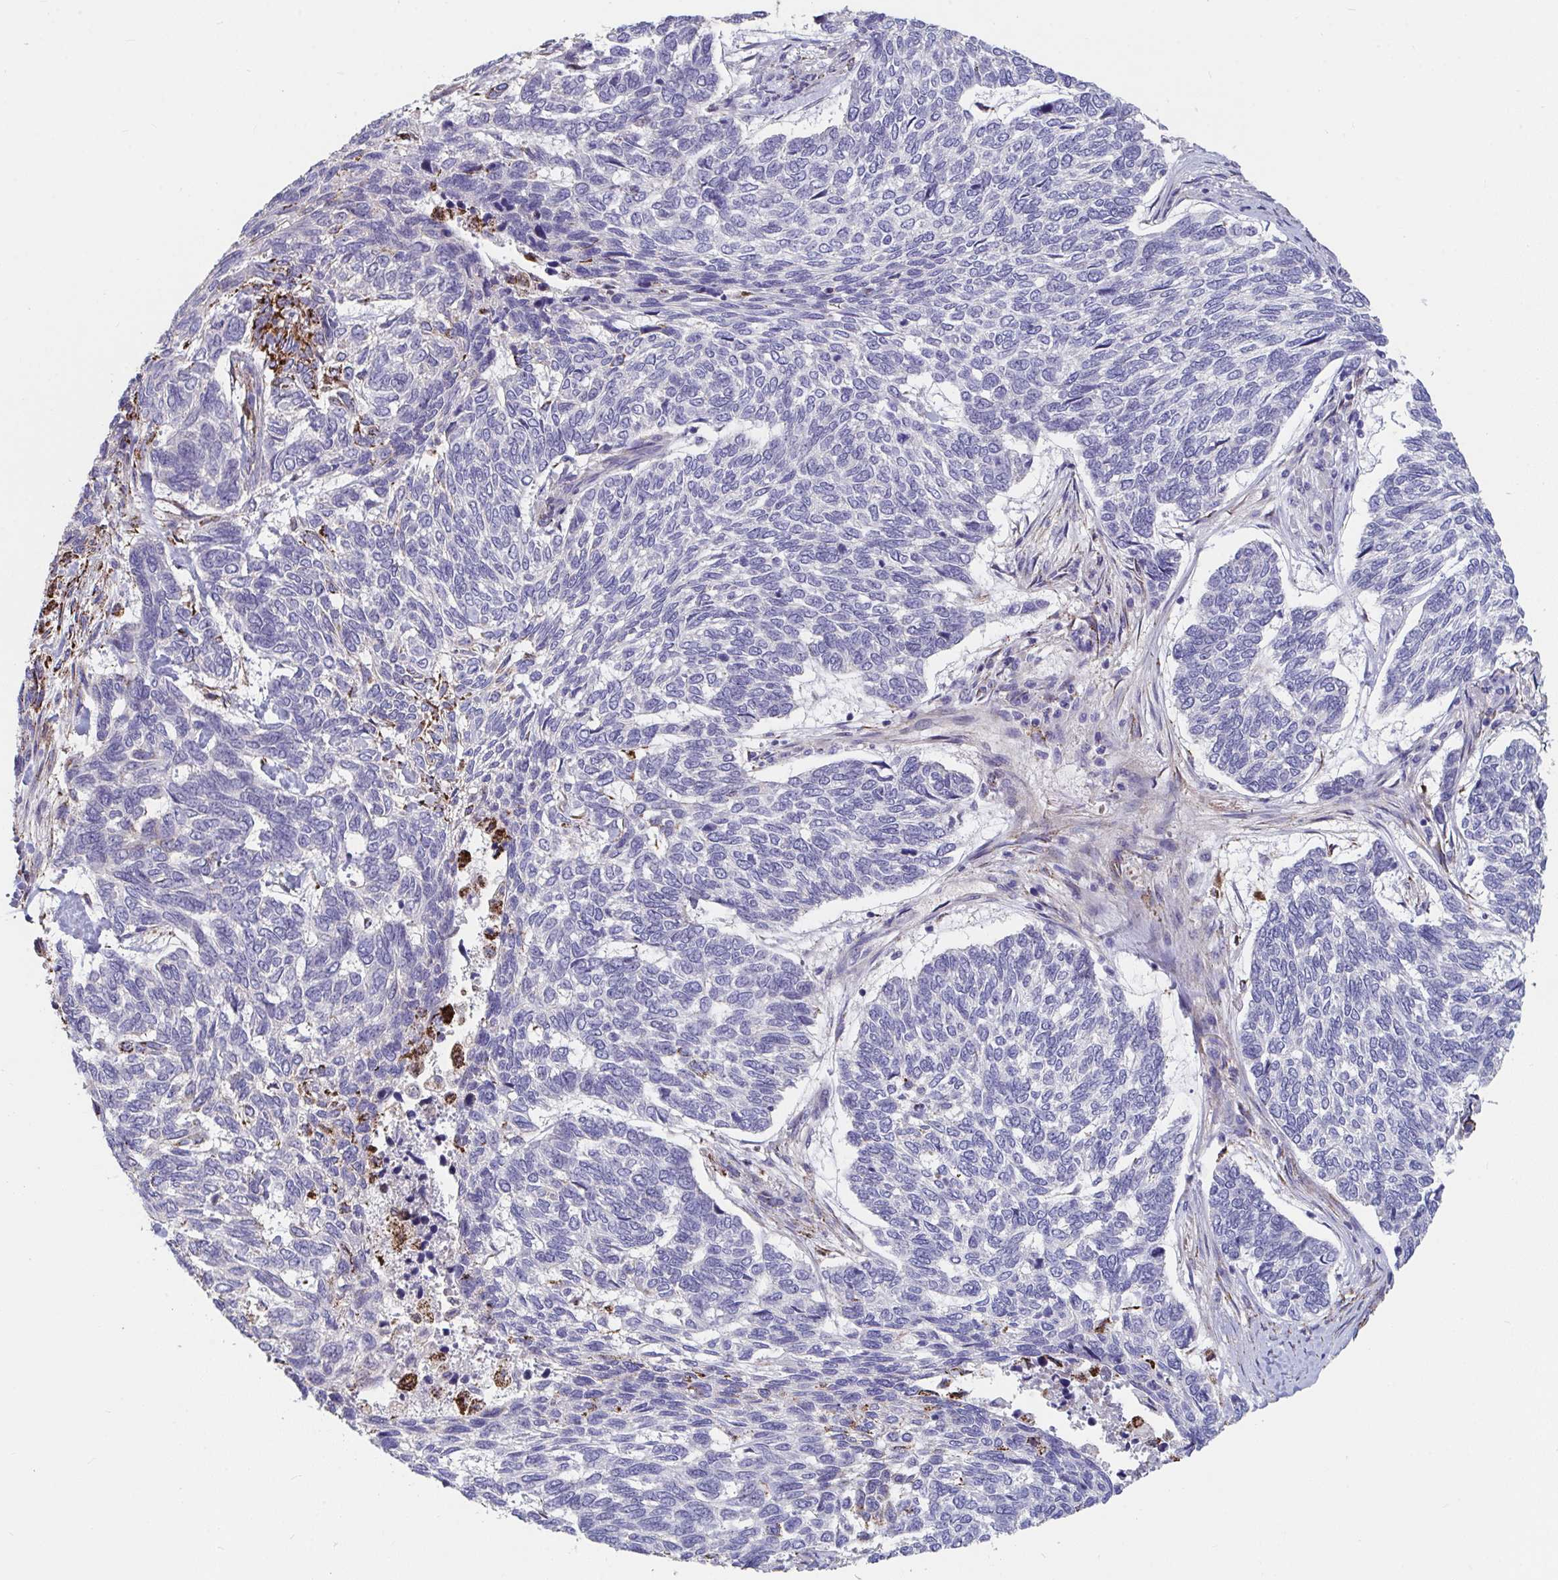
{"staining": {"intensity": "strong", "quantity": "<25%", "location": "cytoplasmic/membranous"}, "tissue": "skin cancer", "cell_type": "Tumor cells", "image_type": "cancer", "snomed": [{"axis": "morphology", "description": "Basal cell carcinoma"}, {"axis": "topography", "description": "Skin"}], "caption": "Strong cytoplasmic/membranous positivity for a protein is seen in approximately <25% of tumor cells of skin basal cell carcinoma using immunohistochemistry.", "gene": "FAM156B", "patient": {"sex": "female", "age": 65}}